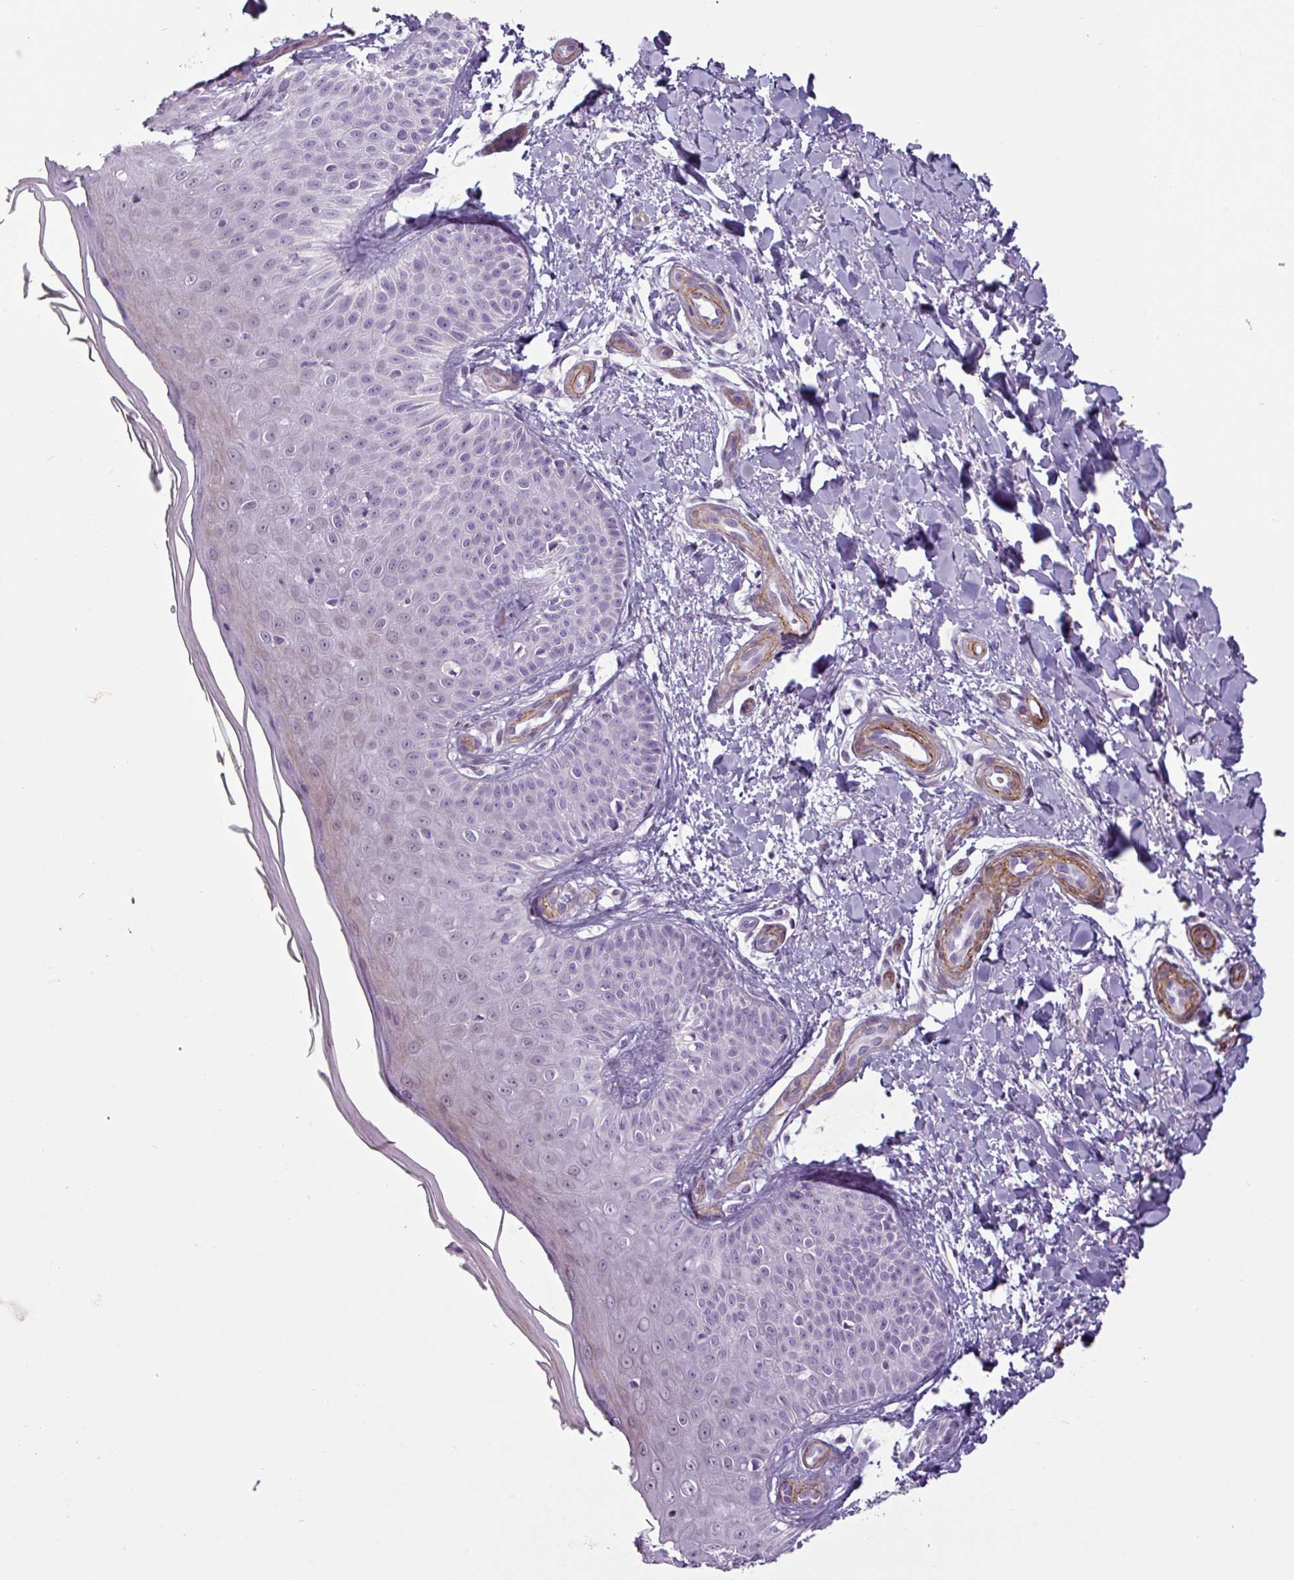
{"staining": {"intensity": "negative", "quantity": "none", "location": "none"}, "tissue": "skin", "cell_type": "Fibroblasts", "image_type": "normal", "snomed": [{"axis": "morphology", "description": "Normal tissue, NOS"}, {"axis": "topography", "description": "Skin"}], "caption": "High magnification brightfield microscopy of normal skin stained with DAB (3,3'-diaminobenzidine) (brown) and counterstained with hematoxylin (blue): fibroblasts show no significant positivity. (DAB immunohistochemistry (IHC) with hematoxylin counter stain).", "gene": "ATP10A", "patient": {"sex": "male", "age": 81}}